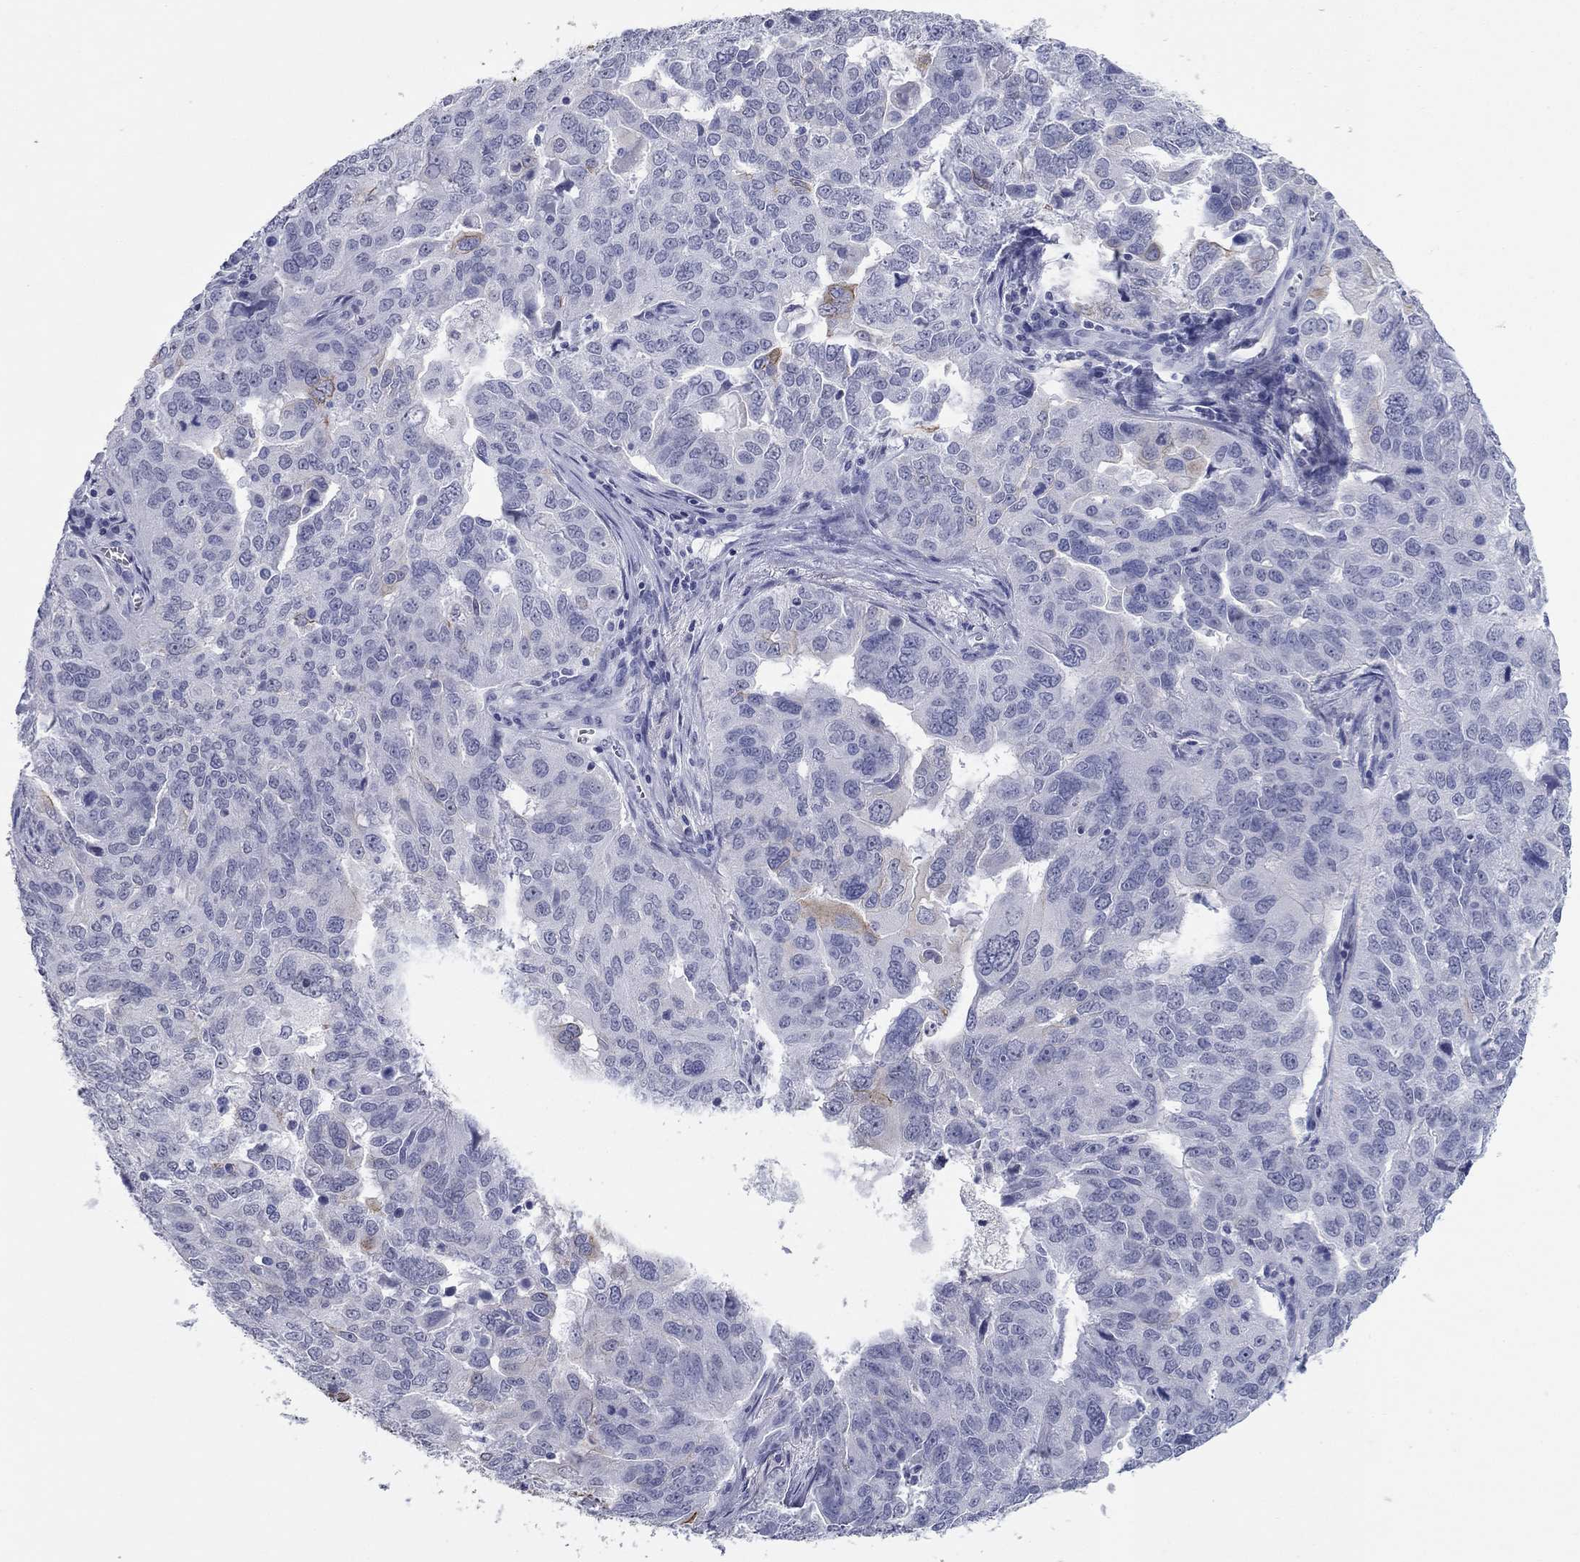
{"staining": {"intensity": "weak", "quantity": "<25%", "location": "cytoplasmic/membranous"}, "tissue": "ovarian cancer", "cell_type": "Tumor cells", "image_type": "cancer", "snomed": [{"axis": "morphology", "description": "Carcinoma, endometroid"}, {"axis": "topography", "description": "Soft tissue"}, {"axis": "topography", "description": "Ovary"}], "caption": "Immunohistochemical staining of endometroid carcinoma (ovarian) displays no significant positivity in tumor cells. (DAB (3,3'-diaminobenzidine) immunohistochemistry (IHC), high magnification).", "gene": "KRT75", "patient": {"sex": "female", "age": 52}}